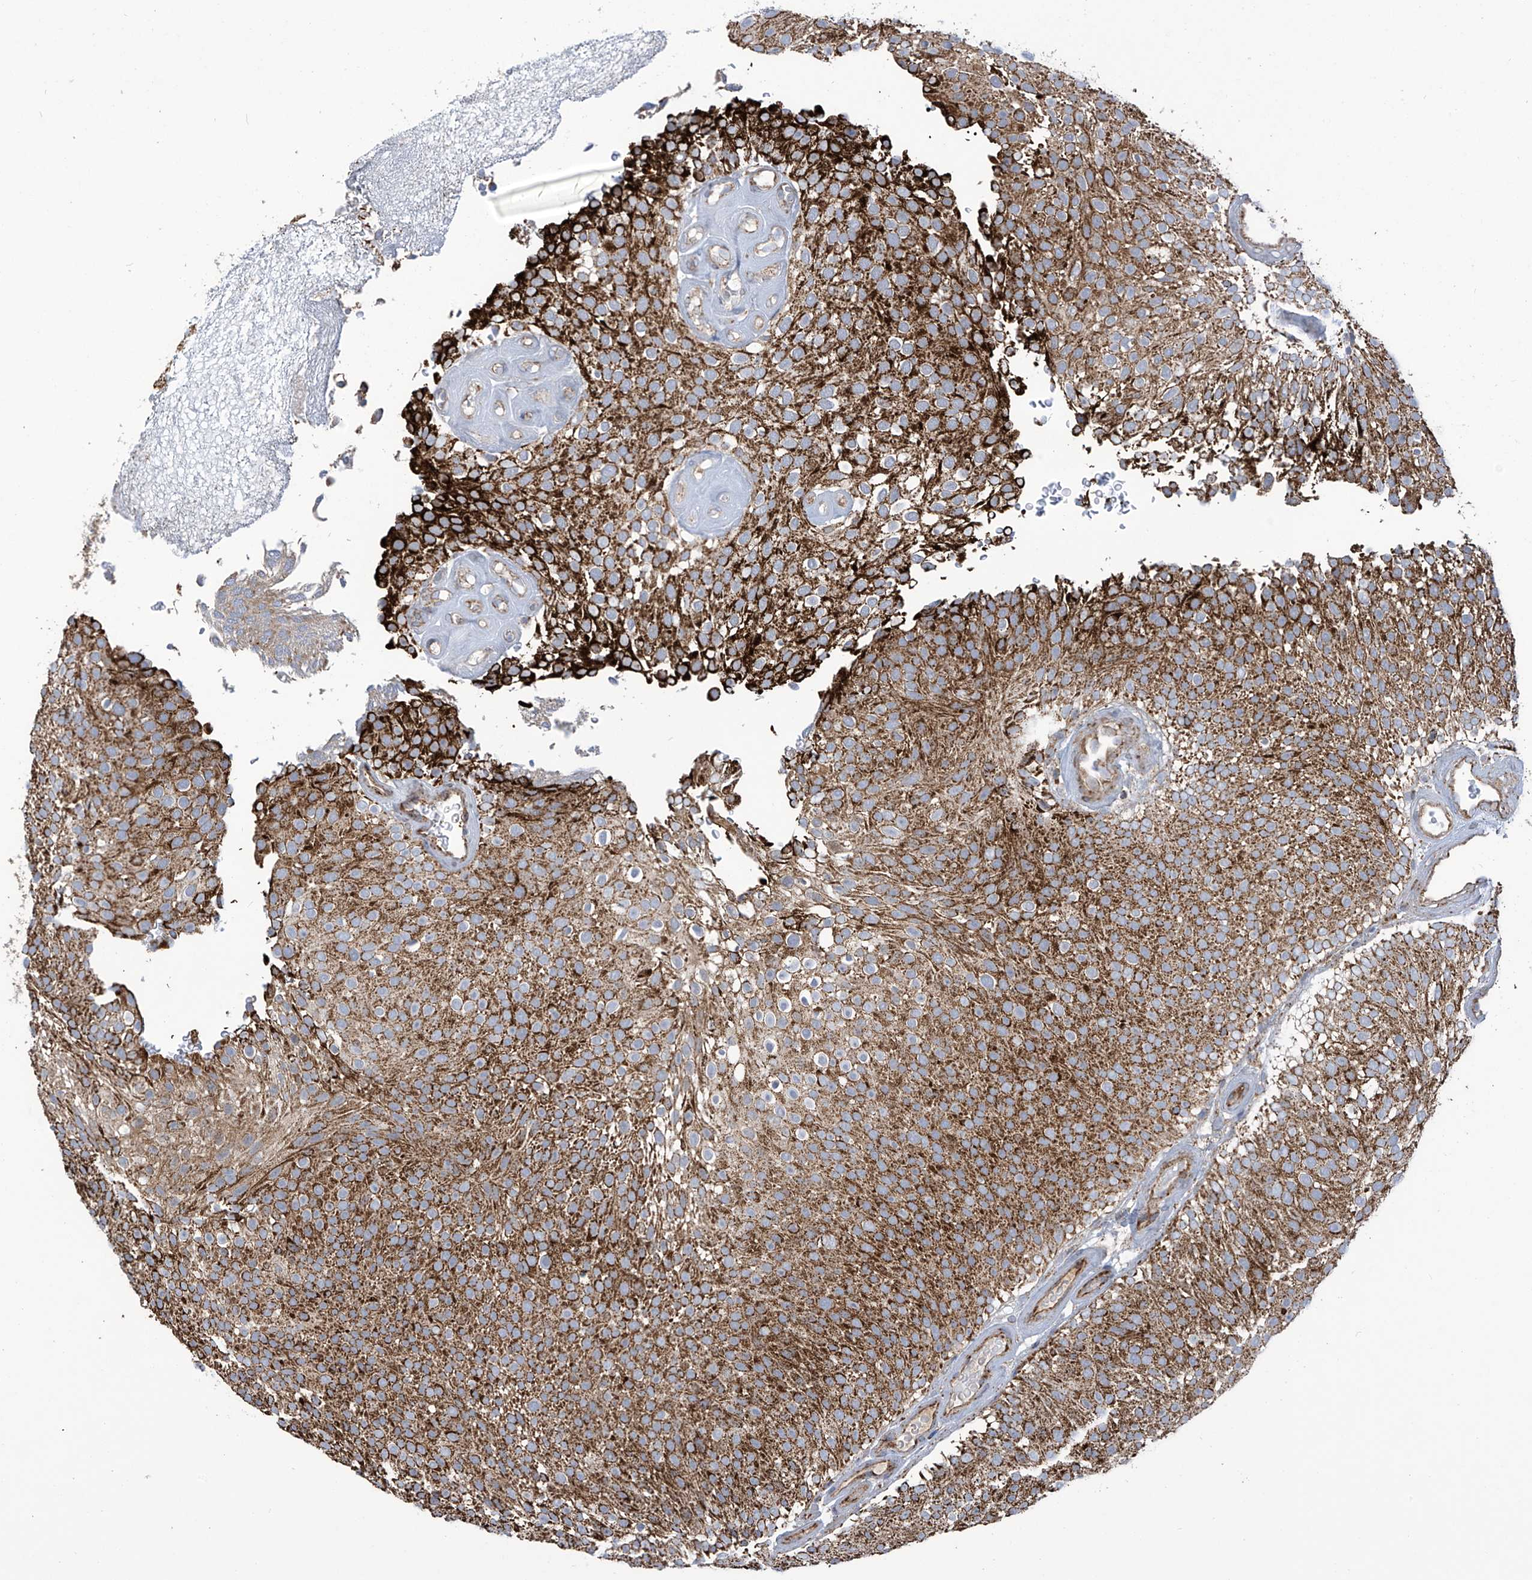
{"staining": {"intensity": "strong", "quantity": ">75%", "location": "cytoplasmic/membranous"}, "tissue": "urothelial cancer", "cell_type": "Tumor cells", "image_type": "cancer", "snomed": [{"axis": "morphology", "description": "Urothelial carcinoma, Low grade"}, {"axis": "topography", "description": "Urinary bladder"}], "caption": "Immunohistochemical staining of human low-grade urothelial carcinoma demonstrates high levels of strong cytoplasmic/membranous staining in approximately >75% of tumor cells. (Brightfield microscopy of DAB IHC at high magnification).", "gene": "COX10", "patient": {"sex": "male", "age": 78}}